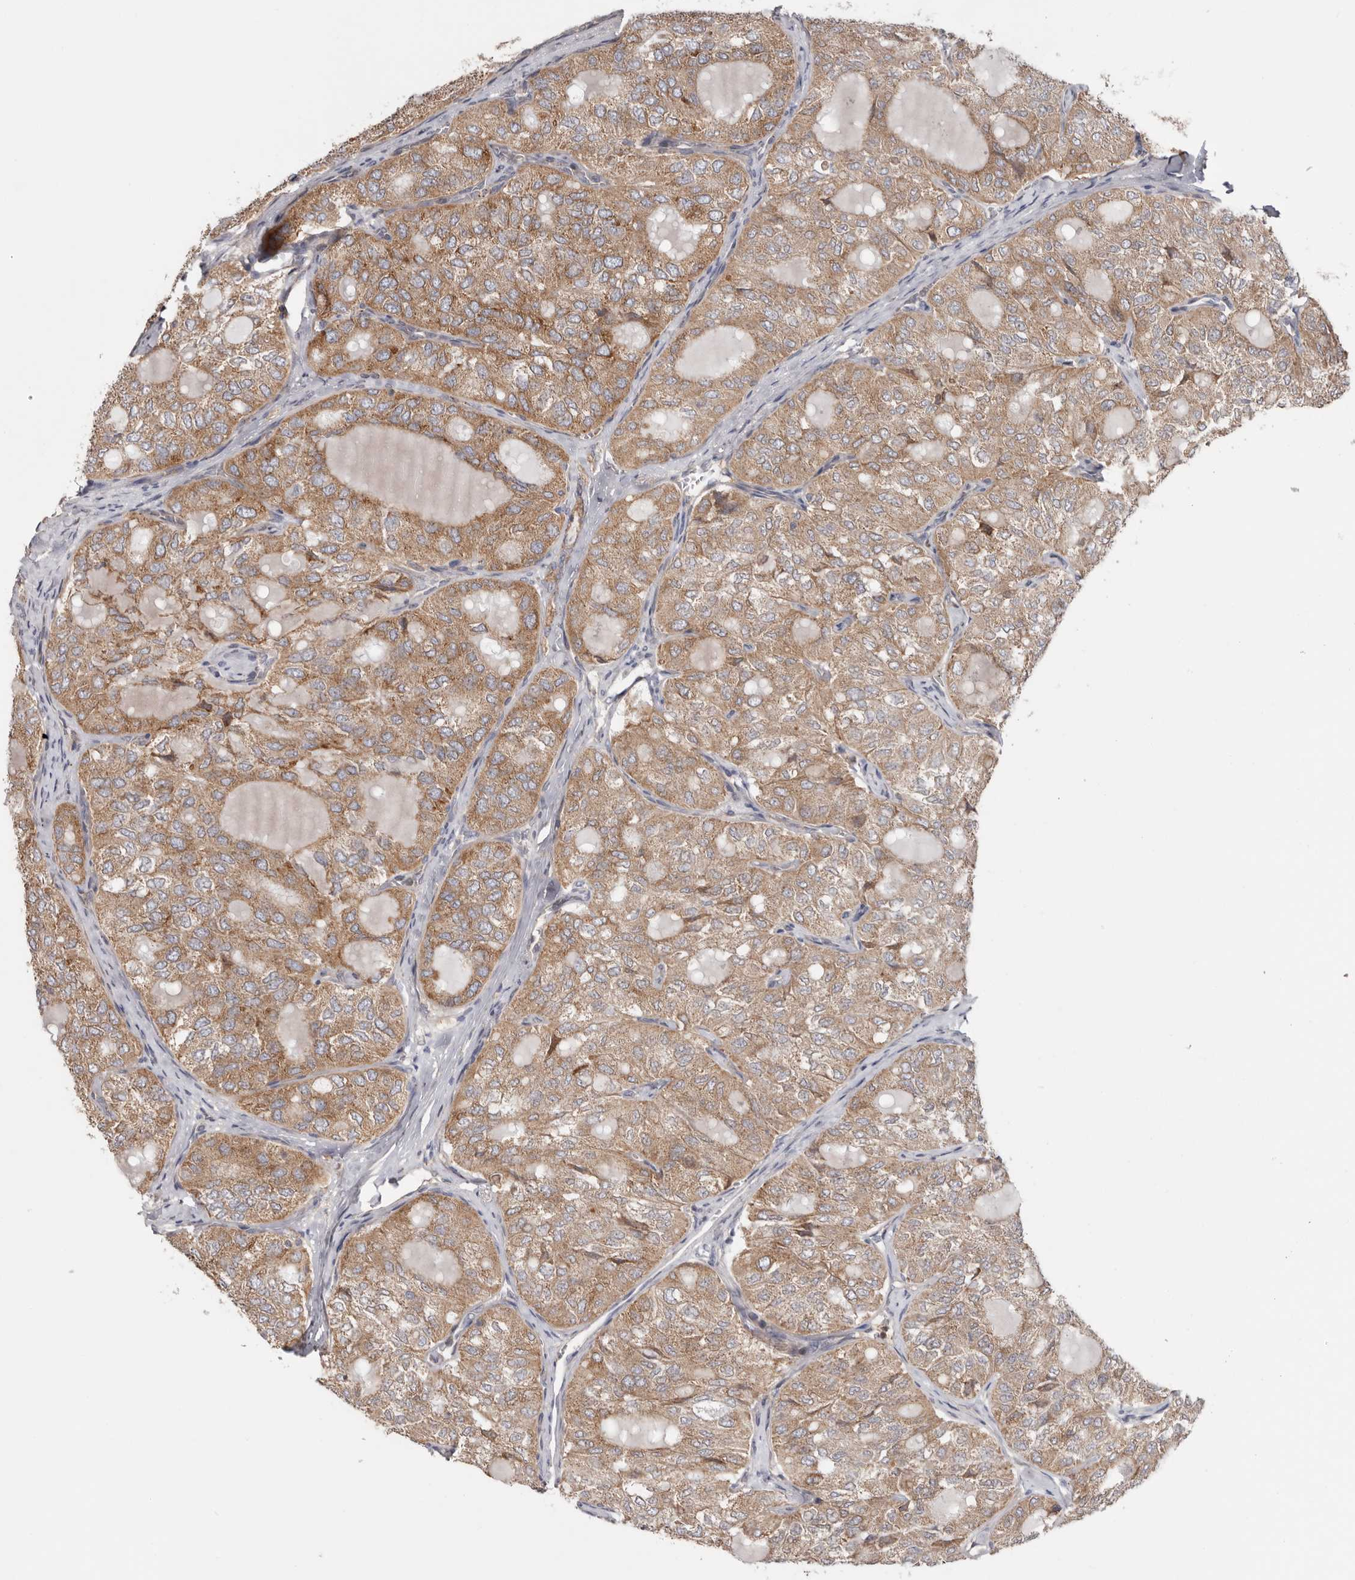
{"staining": {"intensity": "moderate", "quantity": ">75%", "location": "cytoplasmic/membranous"}, "tissue": "thyroid cancer", "cell_type": "Tumor cells", "image_type": "cancer", "snomed": [{"axis": "morphology", "description": "Follicular adenoma carcinoma, NOS"}, {"axis": "topography", "description": "Thyroid gland"}], "caption": "Human thyroid cancer stained with a brown dye reveals moderate cytoplasmic/membranous positive staining in about >75% of tumor cells.", "gene": "TMUB1", "patient": {"sex": "male", "age": 75}}